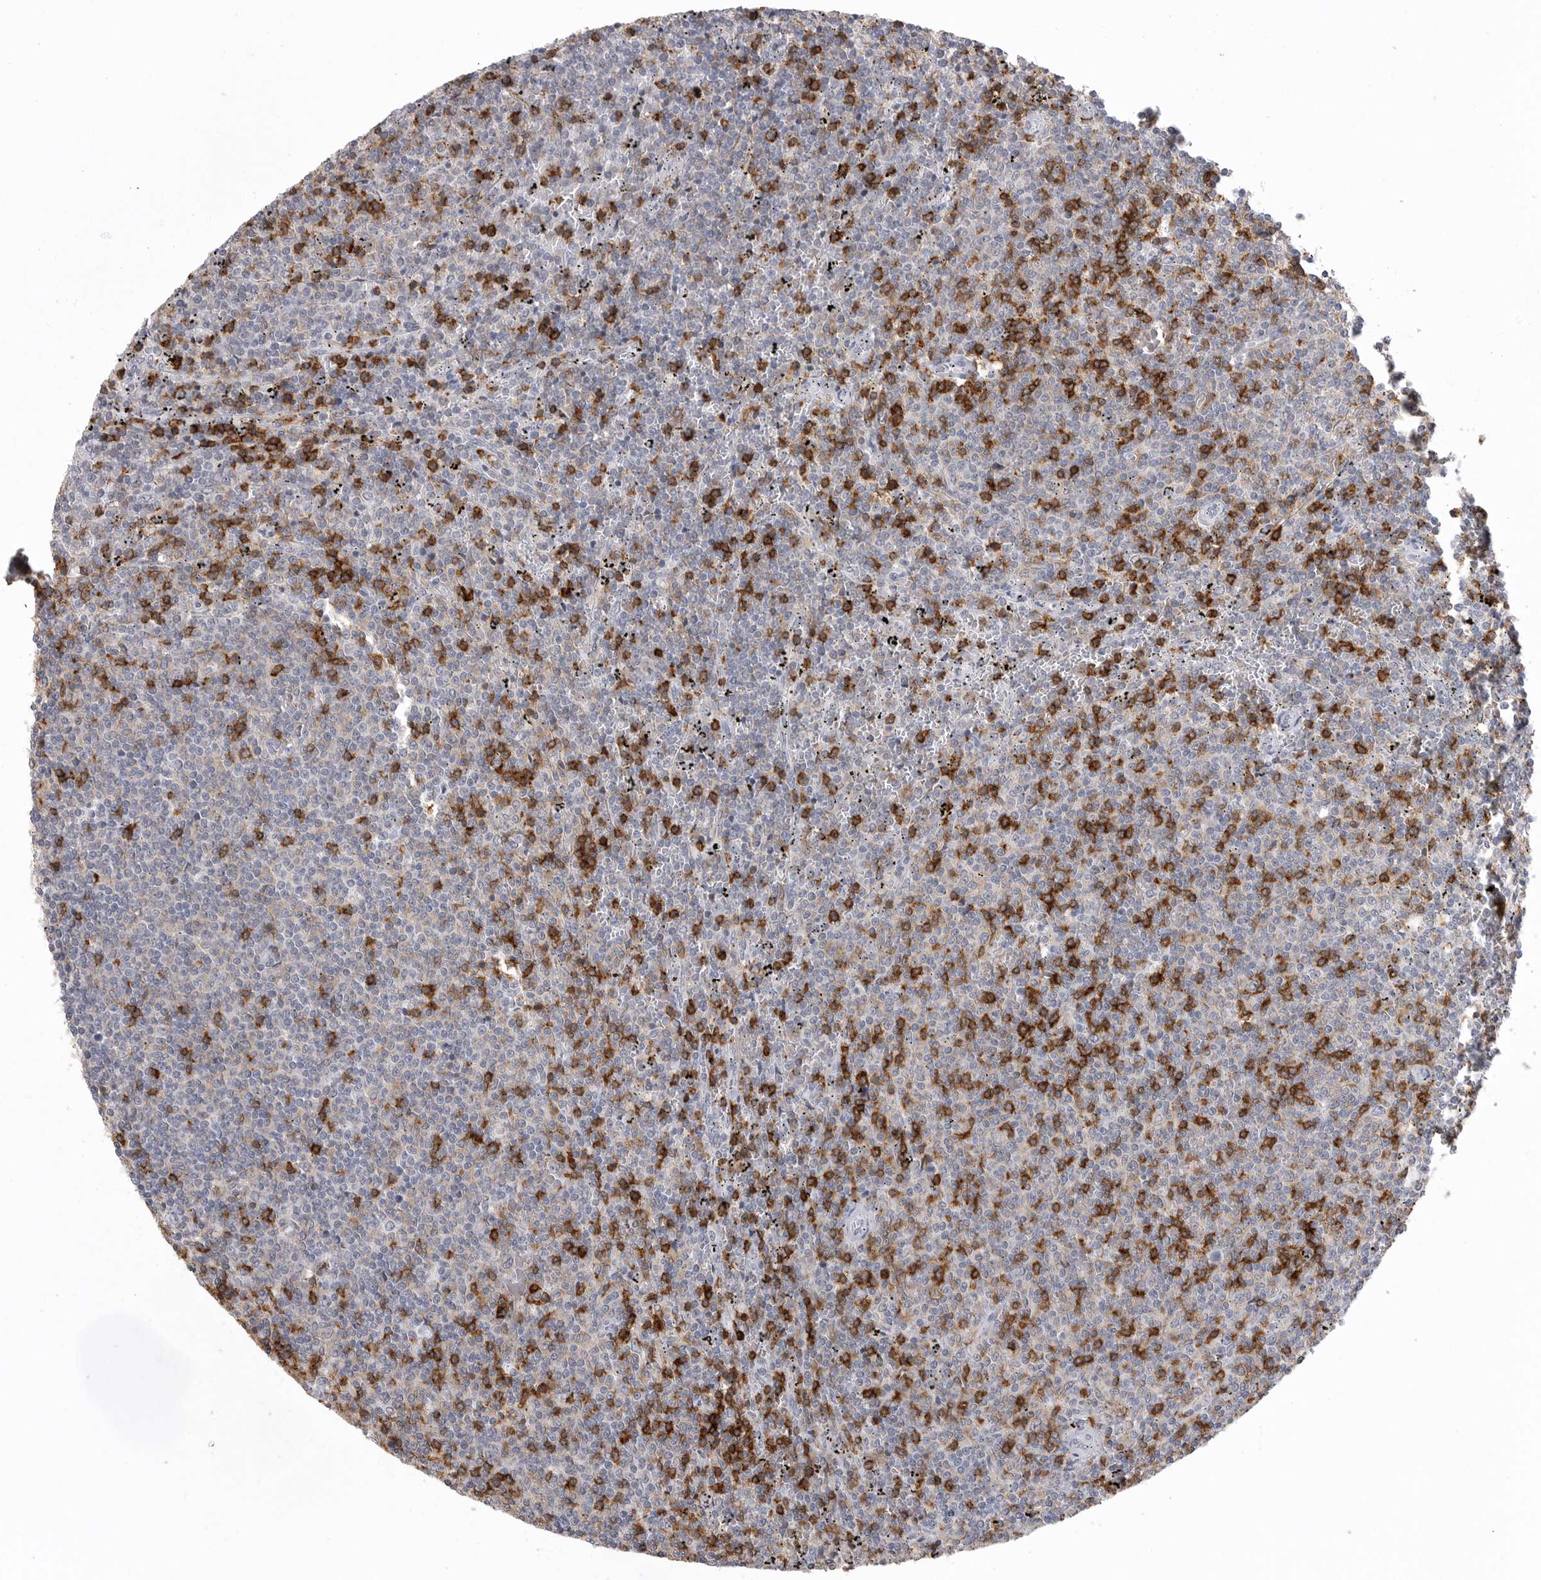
{"staining": {"intensity": "negative", "quantity": "none", "location": "none"}, "tissue": "lymphoma", "cell_type": "Tumor cells", "image_type": "cancer", "snomed": [{"axis": "morphology", "description": "Malignant lymphoma, non-Hodgkin's type, Low grade"}, {"axis": "topography", "description": "Spleen"}], "caption": "Lymphoma was stained to show a protein in brown. There is no significant positivity in tumor cells. The staining was performed using DAB to visualize the protein expression in brown, while the nuclei were stained in blue with hematoxylin (Magnification: 20x).", "gene": "ITGAL", "patient": {"sex": "female", "age": 50}}